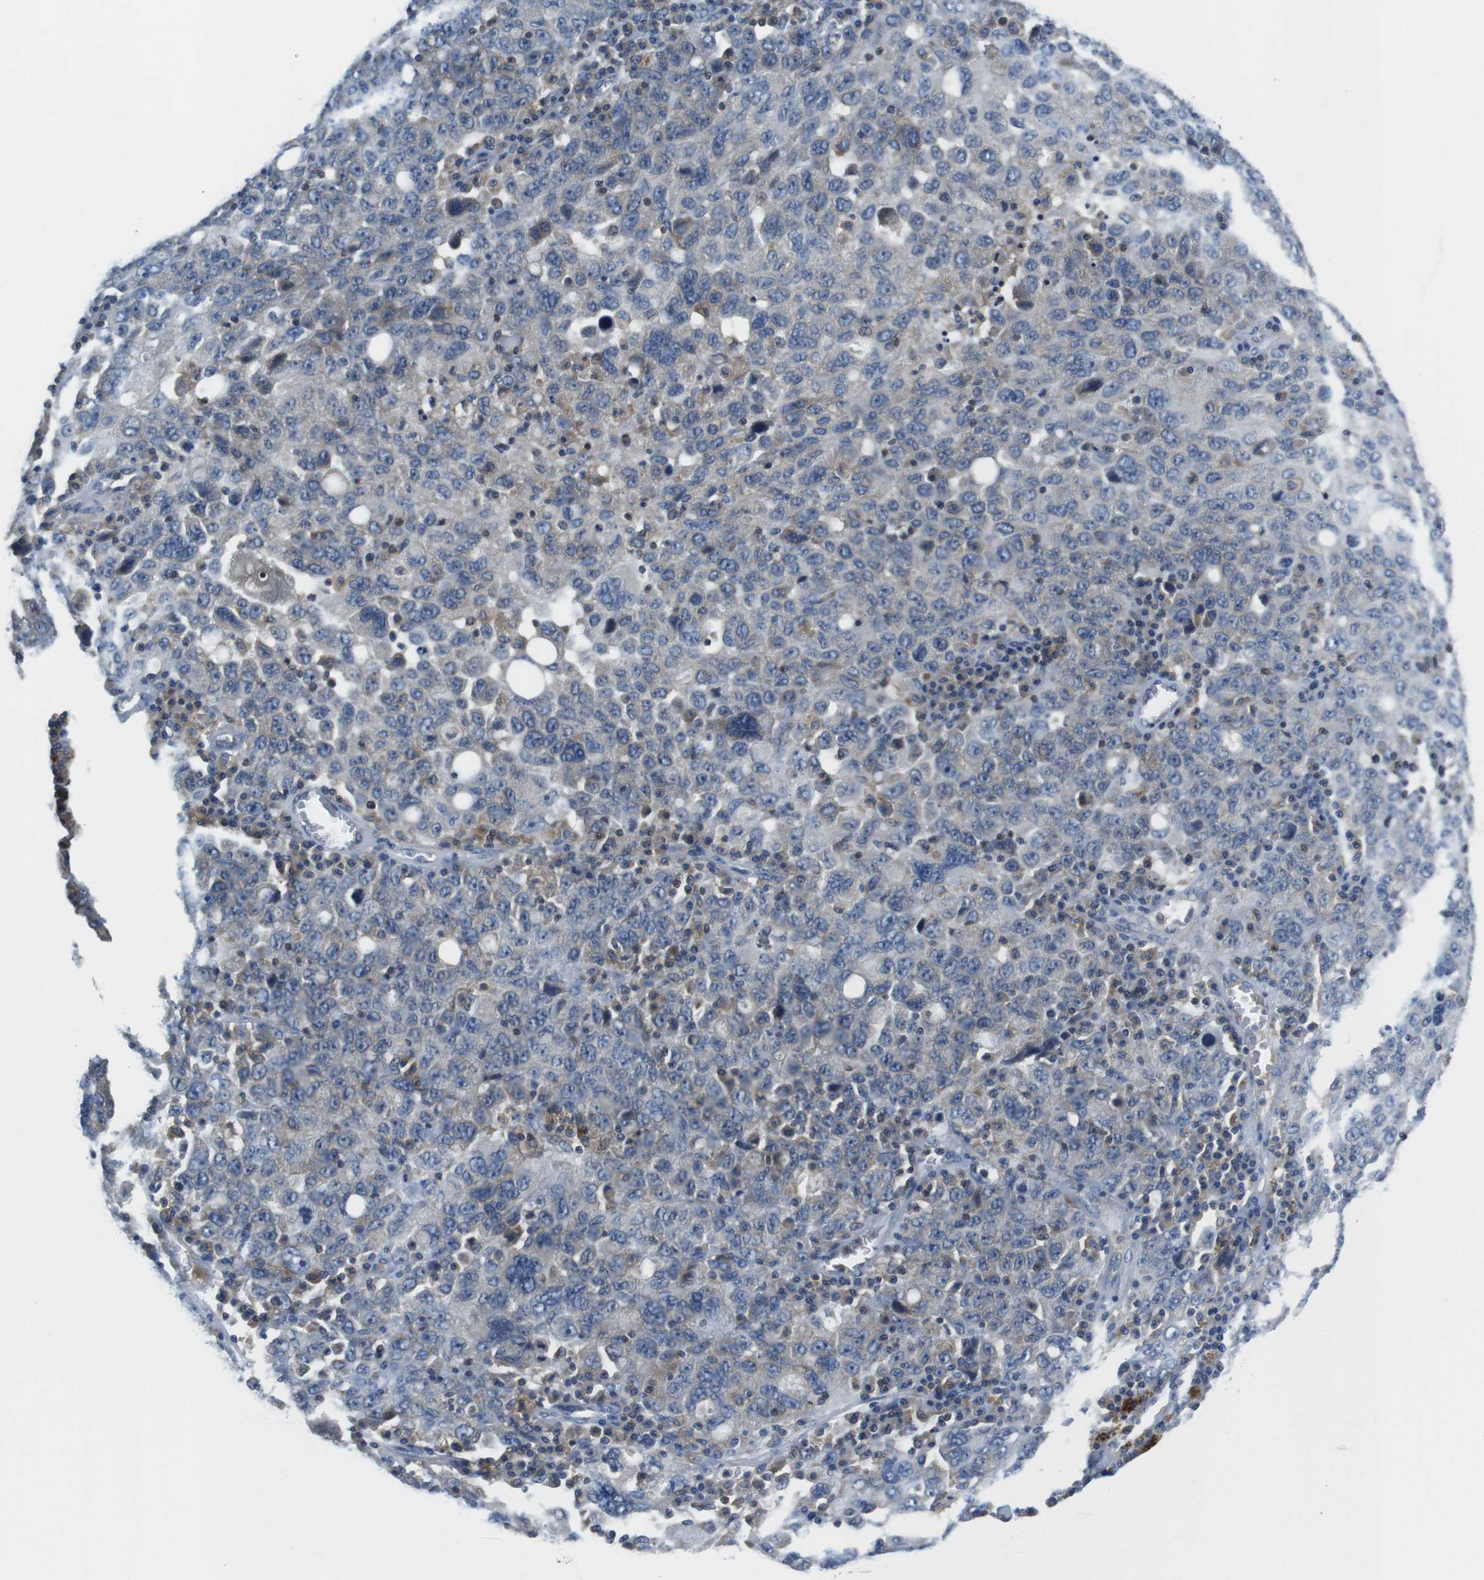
{"staining": {"intensity": "negative", "quantity": "none", "location": "none"}, "tissue": "ovarian cancer", "cell_type": "Tumor cells", "image_type": "cancer", "snomed": [{"axis": "morphology", "description": "Carcinoma, endometroid"}, {"axis": "topography", "description": "Ovary"}], "caption": "The immunohistochemistry (IHC) image has no significant staining in tumor cells of ovarian endometroid carcinoma tissue.", "gene": "PIK3CD", "patient": {"sex": "female", "age": 62}}